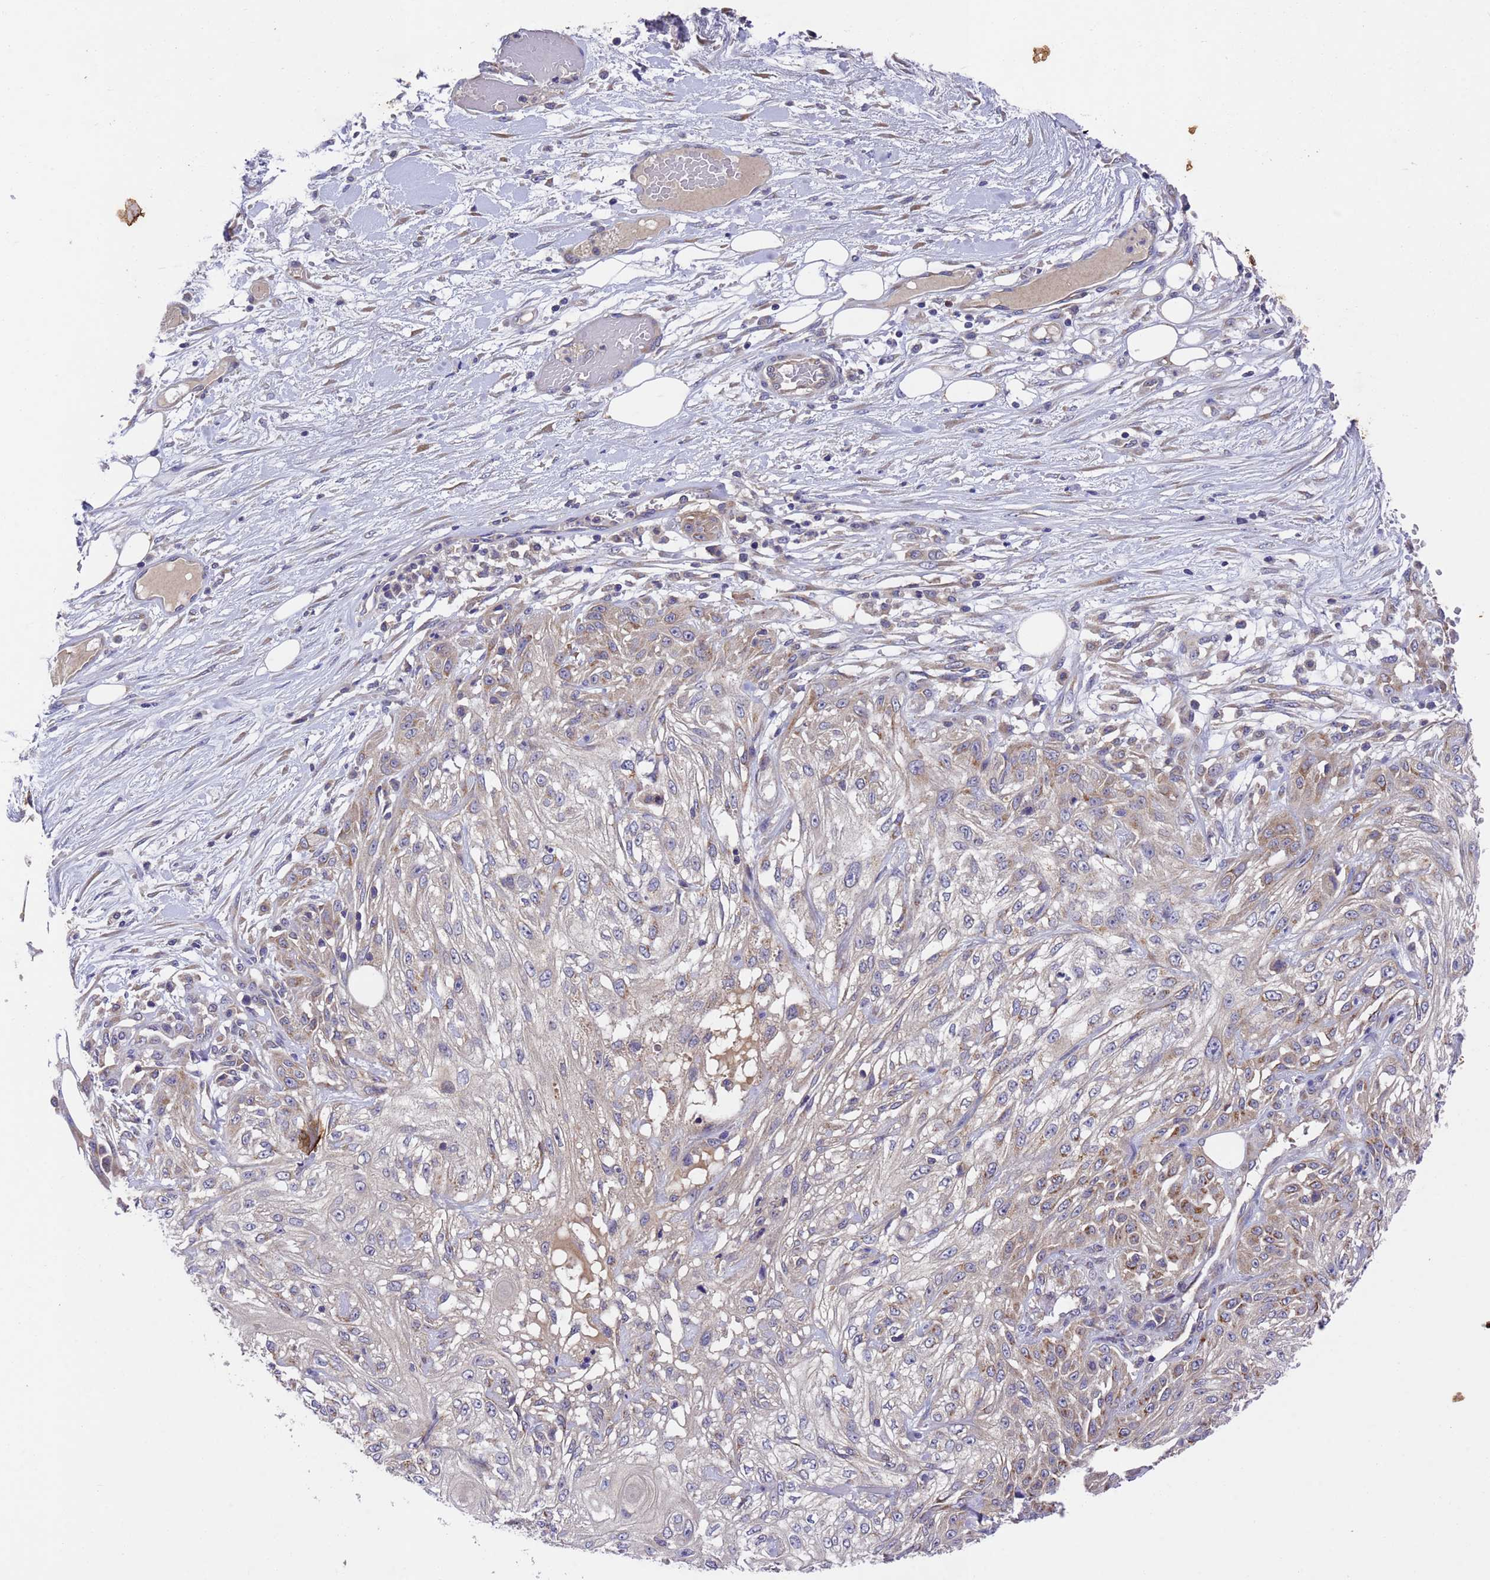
{"staining": {"intensity": "moderate", "quantity": "25%-75%", "location": "cytoplasmic/membranous"}, "tissue": "skin cancer", "cell_type": "Tumor cells", "image_type": "cancer", "snomed": [{"axis": "morphology", "description": "Squamous cell carcinoma, NOS"}, {"axis": "morphology", "description": "Squamous cell carcinoma, metastatic, NOS"}, {"axis": "topography", "description": "Skin"}, {"axis": "topography", "description": "Lymph node"}], "caption": "Immunohistochemistry (IHC) histopathology image of neoplastic tissue: human skin squamous cell carcinoma stained using immunohistochemistry (IHC) demonstrates medium levels of moderate protein expression localized specifically in the cytoplasmic/membranous of tumor cells, appearing as a cytoplasmic/membranous brown color.", "gene": "DCAF12L2", "patient": {"sex": "male", "age": 75}}